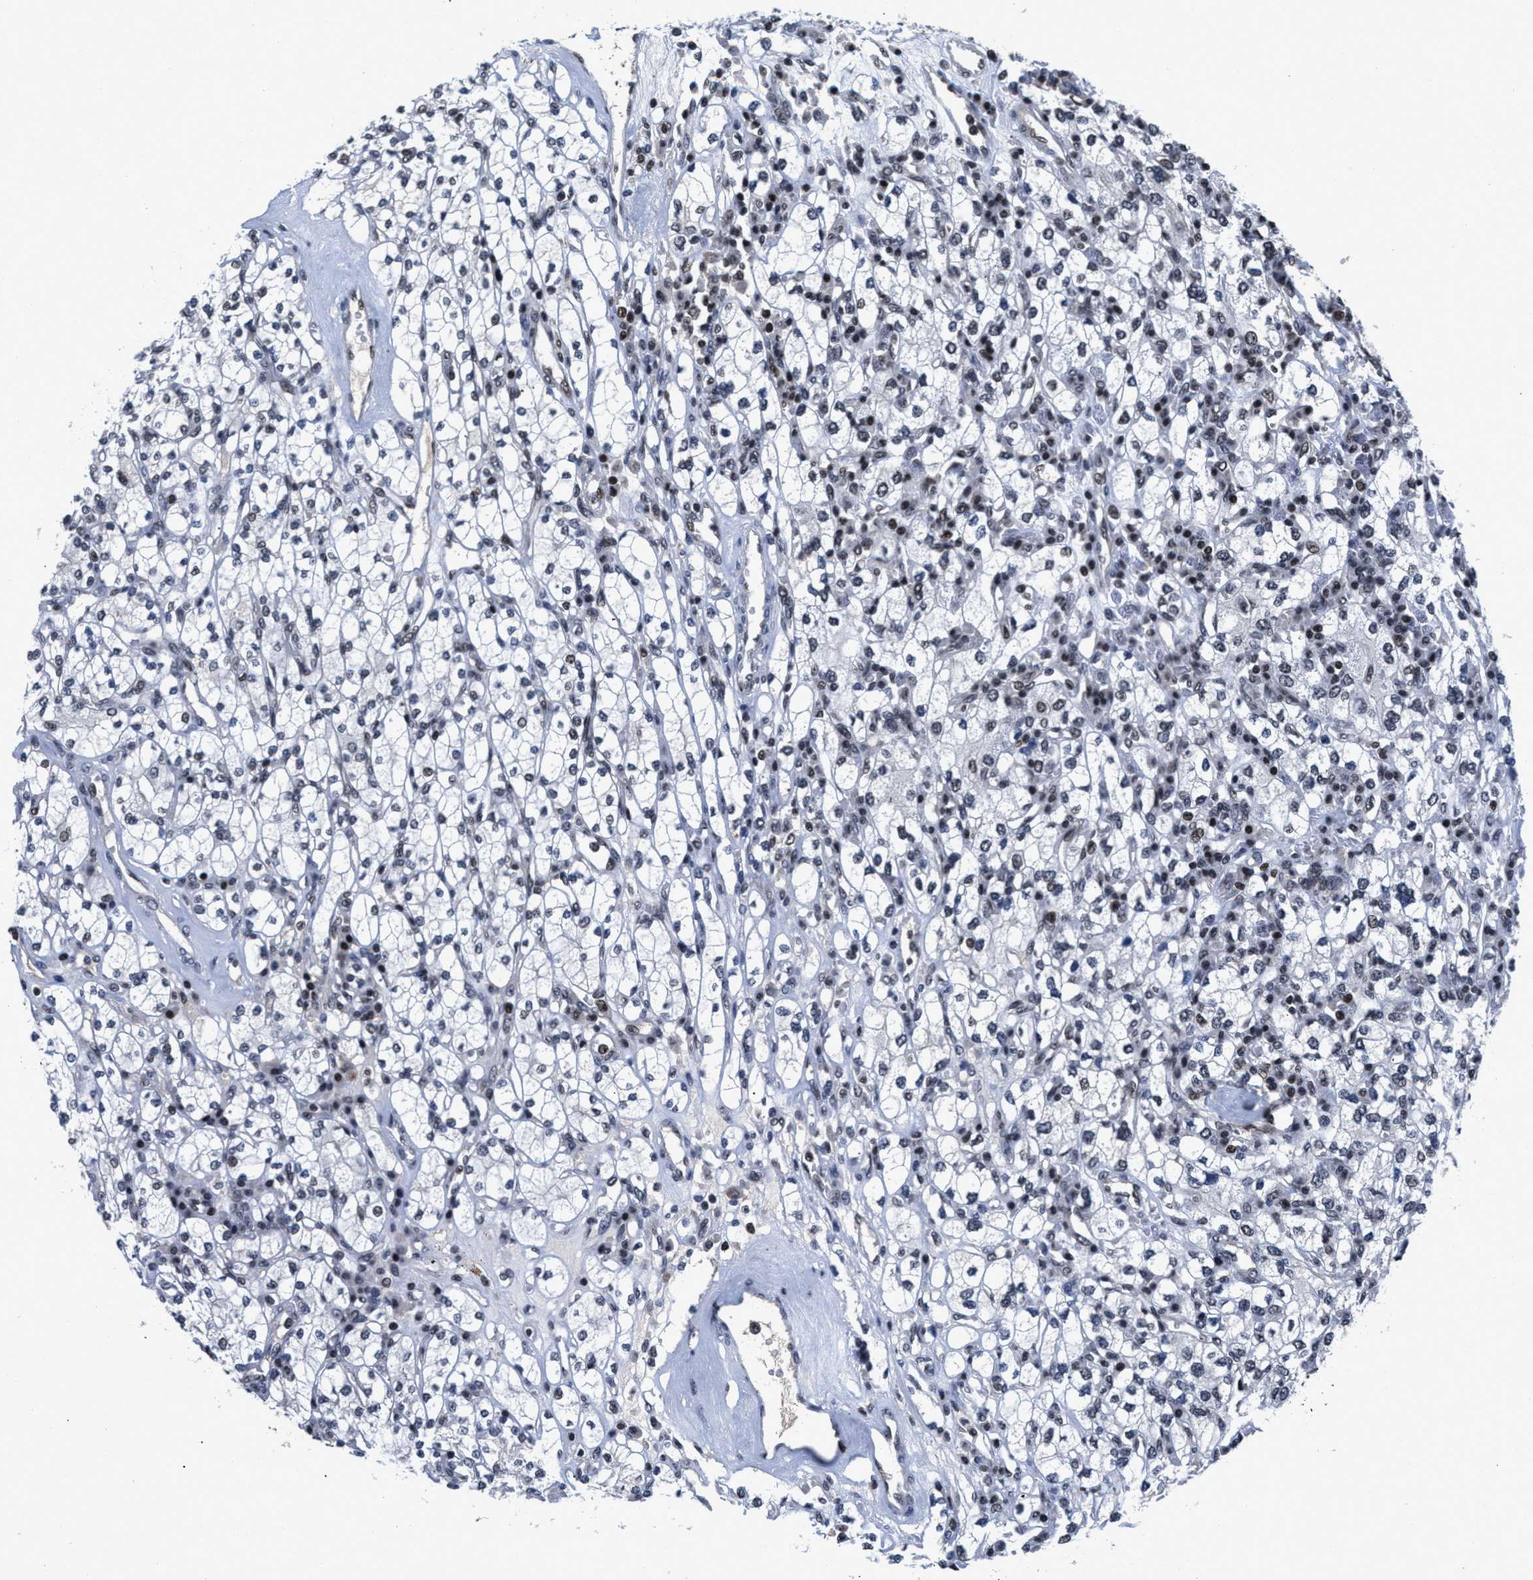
{"staining": {"intensity": "weak", "quantity": "25%-75%", "location": "nuclear"}, "tissue": "renal cancer", "cell_type": "Tumor cells", "image_type": "cancer", "snomed": [{"axis": "morphology", "description": "Adenocarcinoma, NOS"}, {"axis": "topography", "description": "Kidney"}], "caption": "High-power microscopy captured an immunohistochemistry (IHC) photomicrograph of renal cancer, revealing weak nuclear expression in about 25%-75% of tumor cells. (IHC, brightfield microscopy, high magnification).", "gene": "WDR81", "patient": {"sex": "male", "age": 77}}